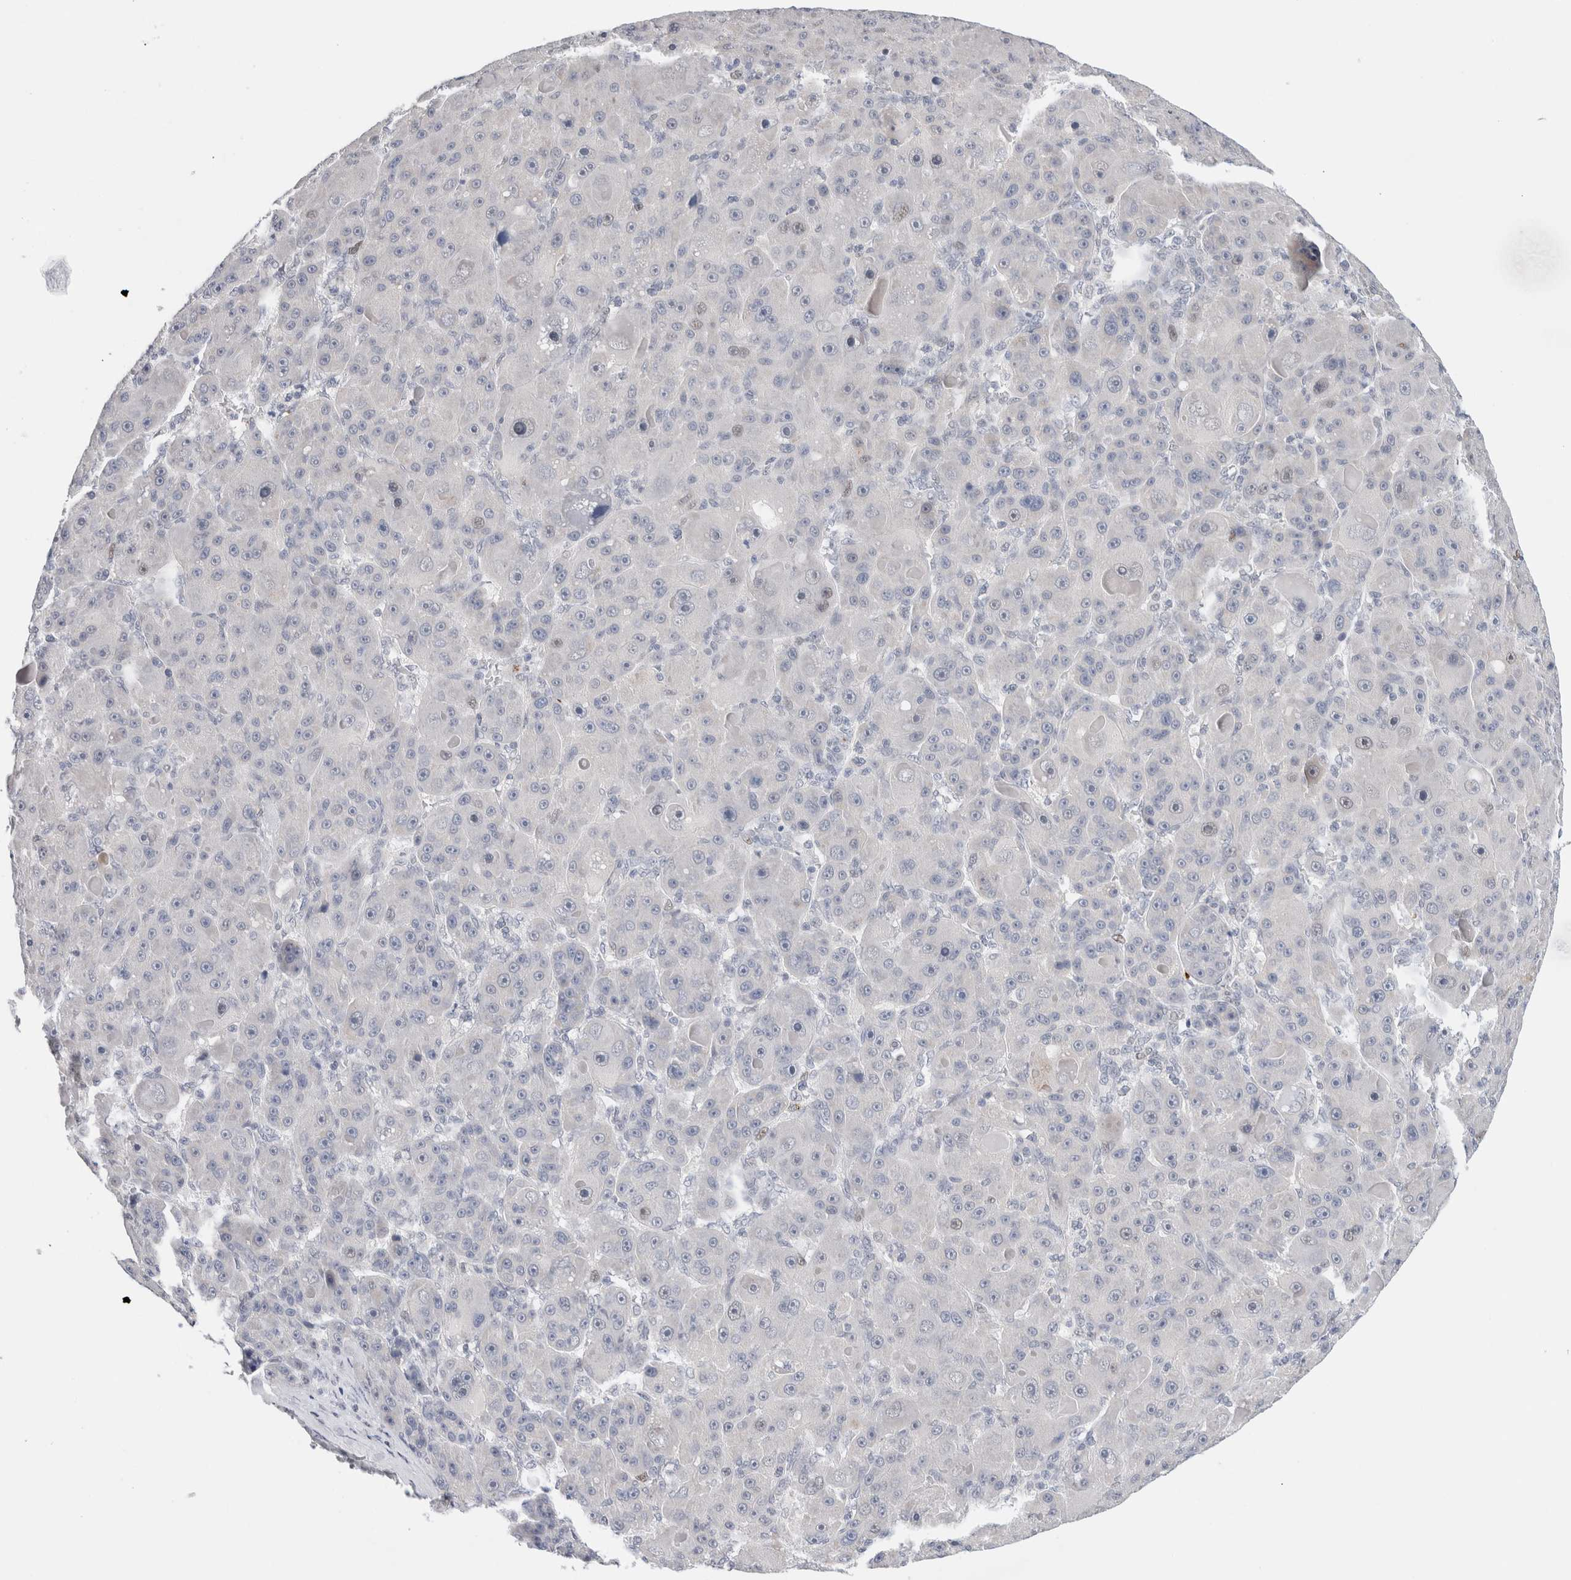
{"staining": {"intensity": "negative", "quantity": "none", "location": "none"}, "tissue": "liver cancer", "cell_type": "Tumor cells", "image_type": "cancer", "snomed": [{"axis": "morphology", "description": "Carcinoma, Hepatocellular, NOS"}, {"axis": "topography", "description": "Liver"}], "caption": "Photomicrograph shows no significant protein expression in tumor cells of liver cancer.", "gene": "KNL1", "patient": {"sex": "male", "age": 76}}